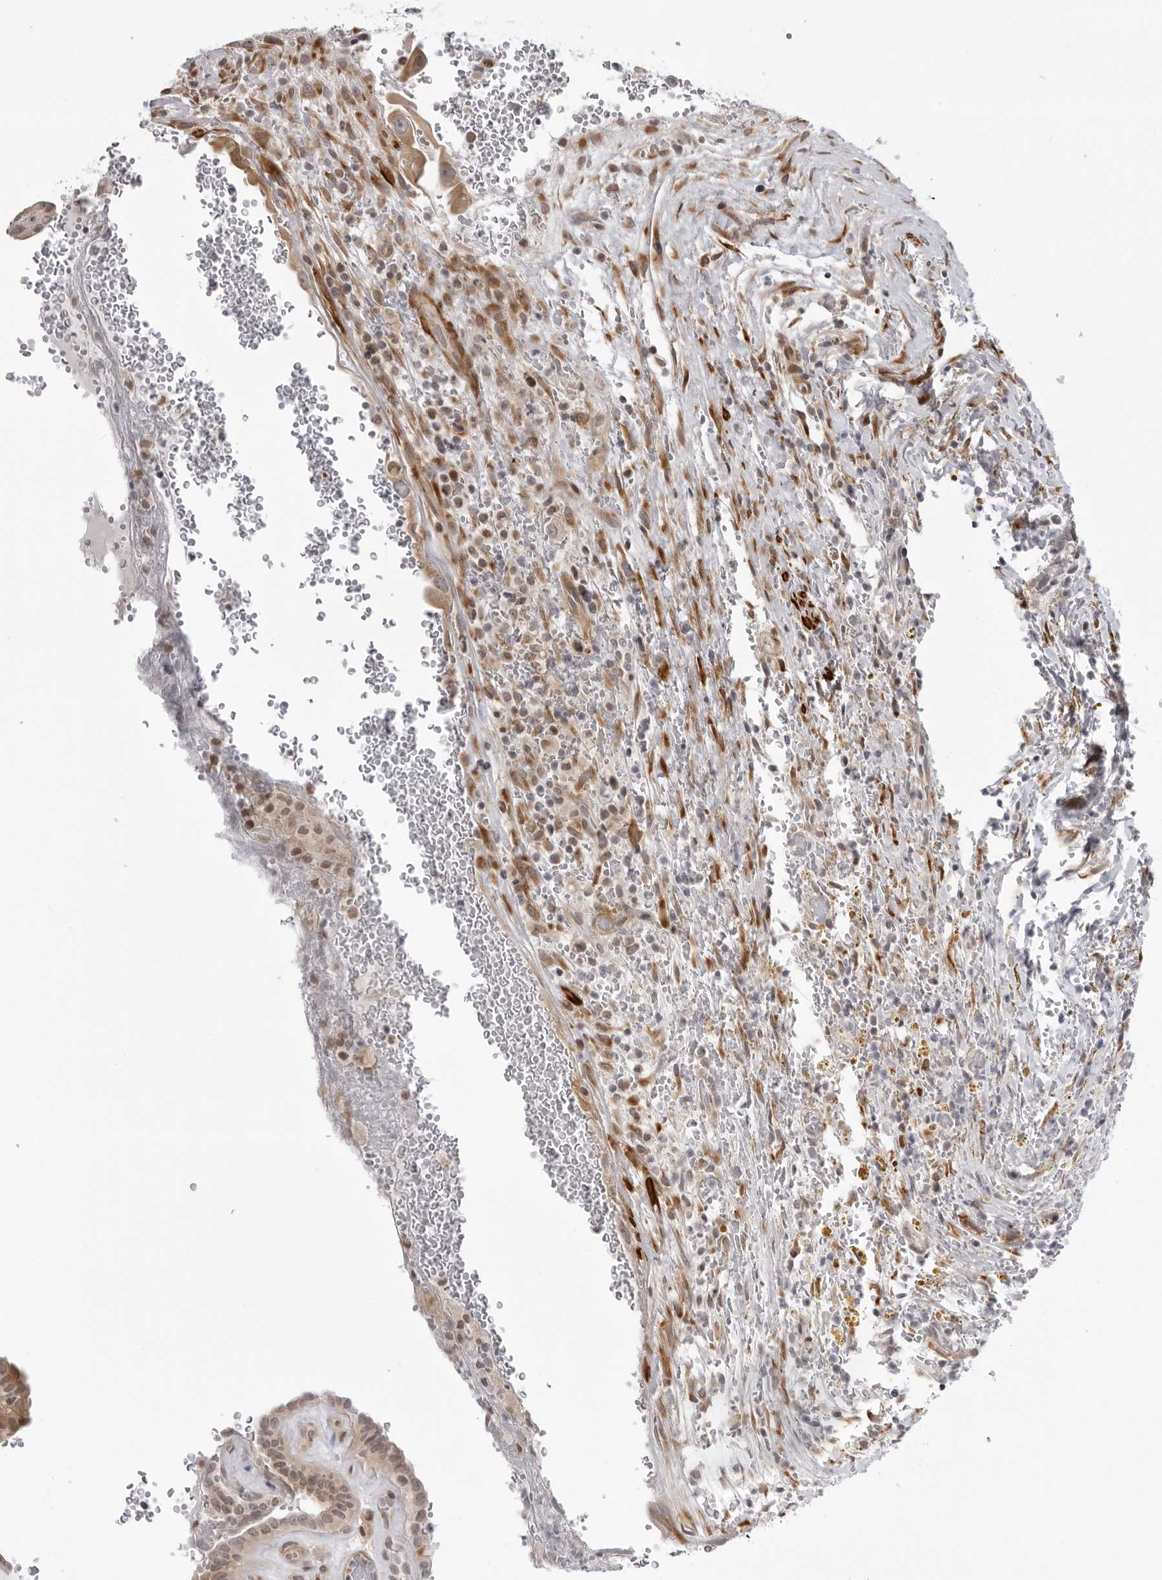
{"staining": {"intensity": "moderate", "quantity": ">75%", "location": "cytoplasmic/membranous,nuclear"}, "tissue": "thyroid cancer", "cell_type": "Tumor cells", "image_type": "cancer", "snomed": [{"axis": "morphology", "description": "Papillary adenocarcinoma, NOS"}, {"axis": "topography", "description": "Thyroid gland"}], "caption": "An image of thyroid cancer (papillary adenocarcinoma) stained for a protein shows moderate cytoplasmic/membranous and nuclear brown staining in tumor cells.", "gene": "SRGAP2", "patient": {"sex": "male", "age": 77}}